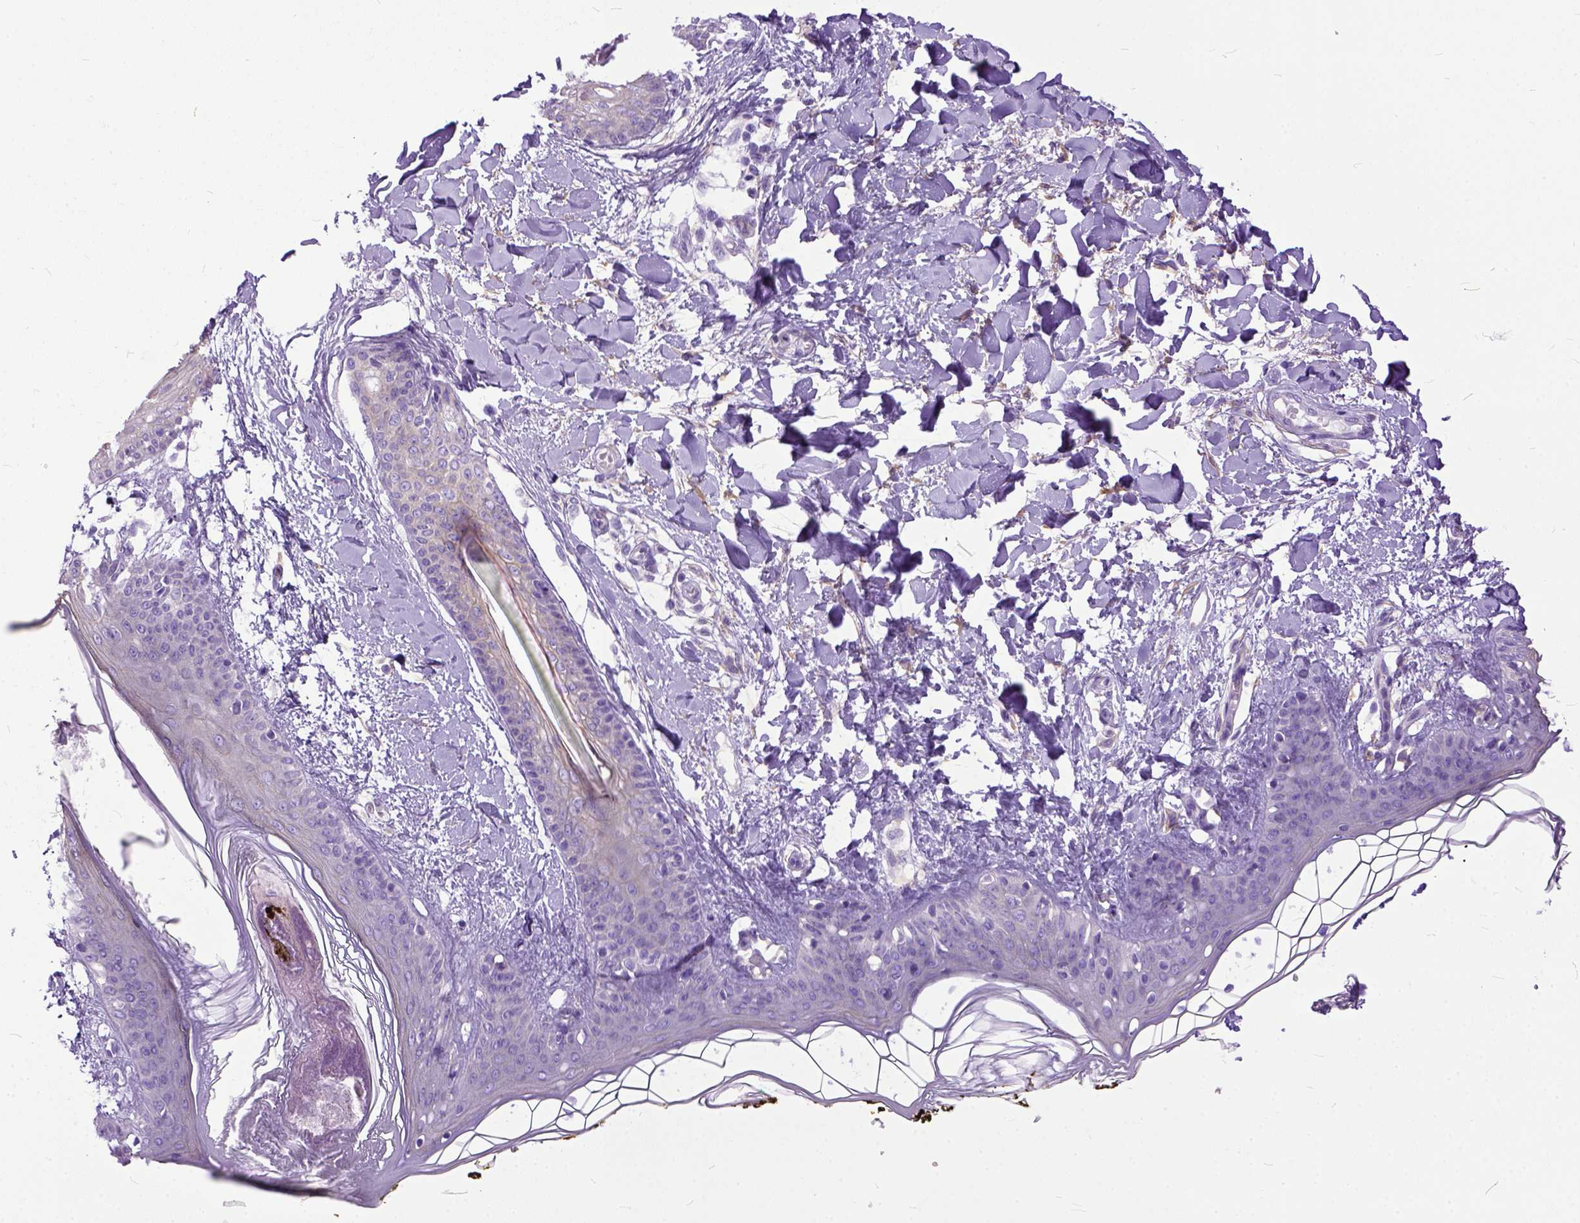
{"staining": {"intensity": "negative", "quantity": "none", "location": "none"}, "tissue": "skin", "cell_type": "Fibroblasts", "image_type": "normal", "snomed": [{"axis": "morphology", "description": "Normal tissue, NOS"}, {"axis": "topography", "description": "Skin"}], "caption": "There is no significant positivity in fibroblasts of skin. (Brightfield microscopy of DAB IHC at high magnification).", "gene": "PPL", "patient": {"sex": "female", "age": 34}}